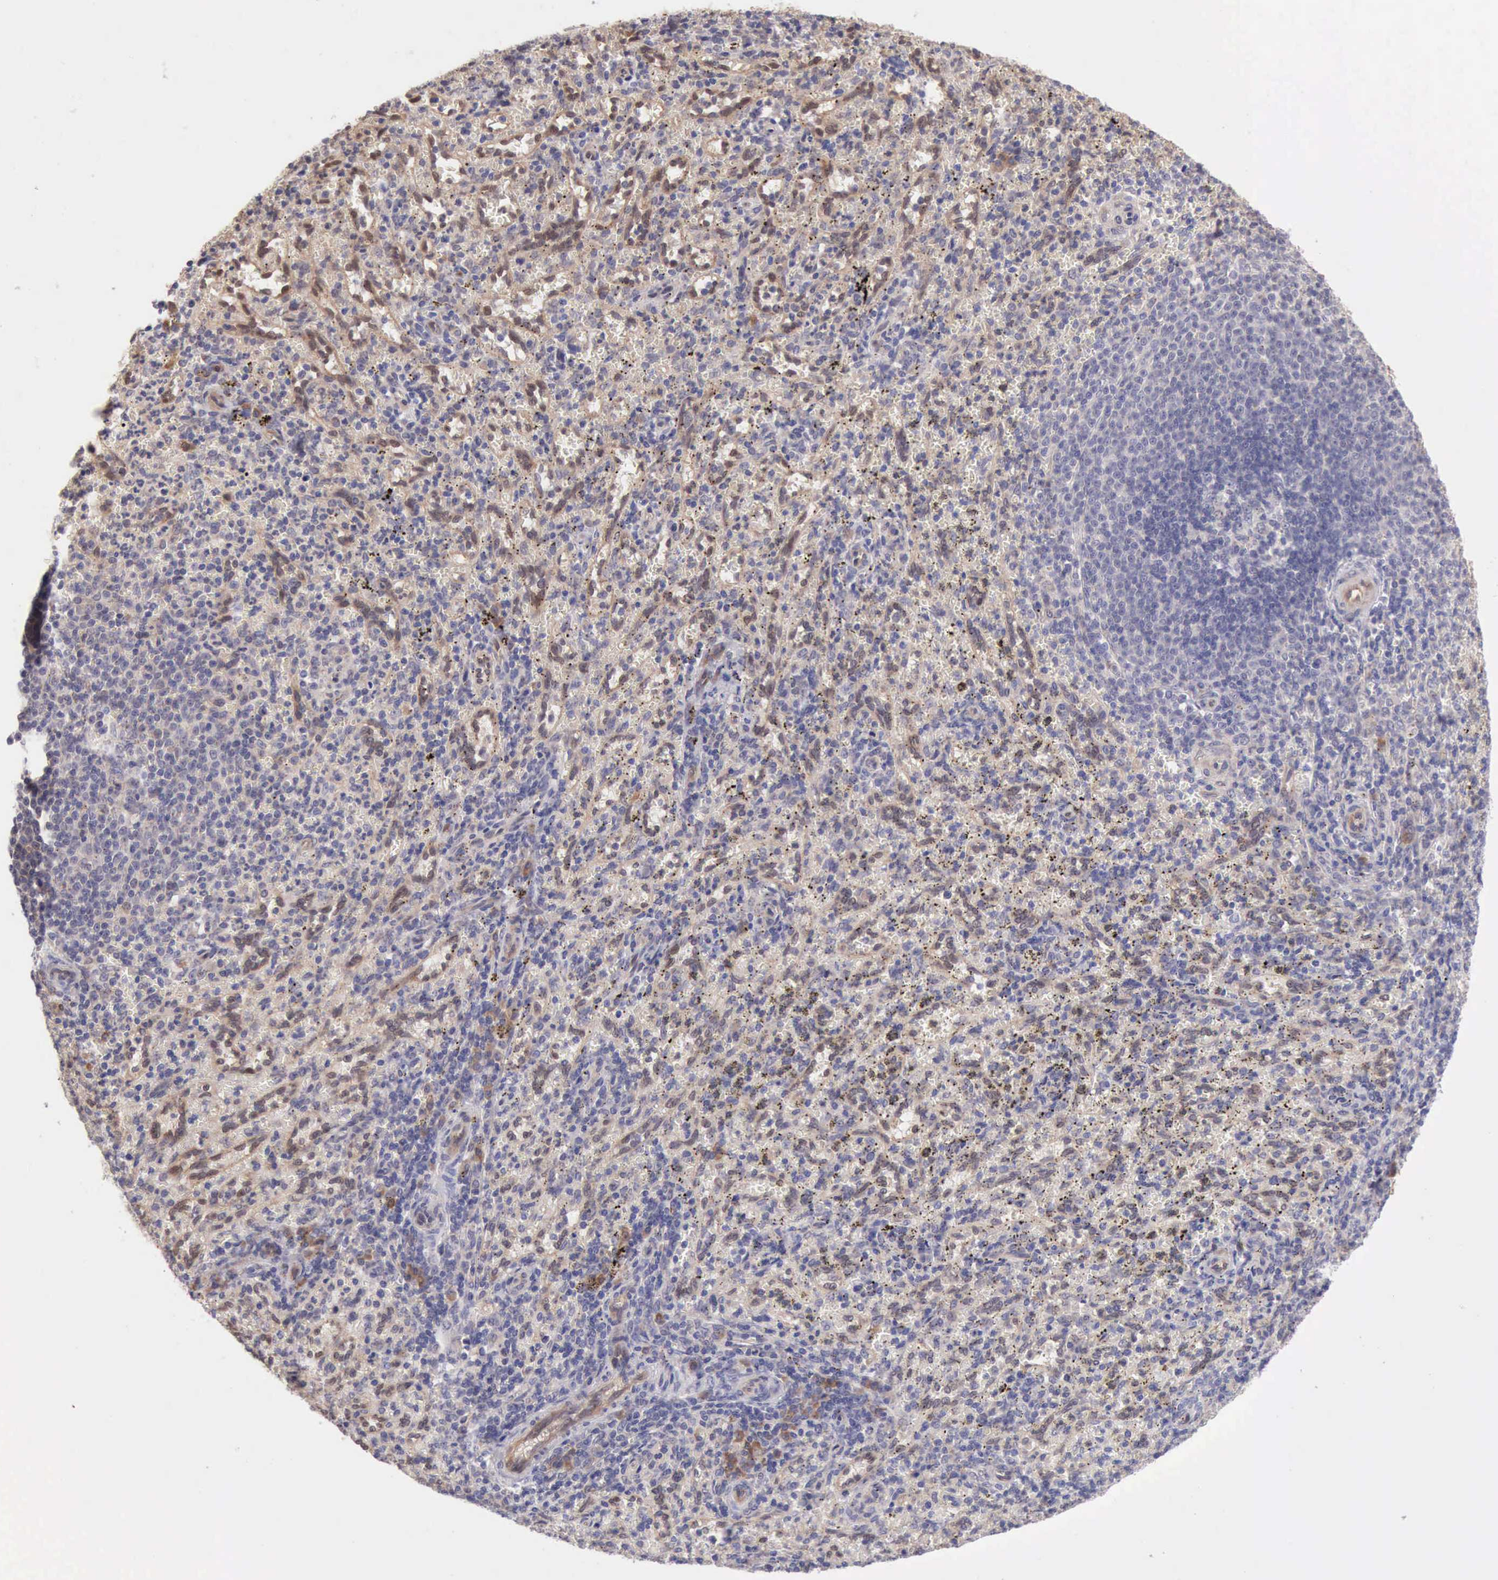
{"staining": {"intensity": "weak", "quantity": "25%-75%", "location": "cytoplasmic/membranous"}, "tissue": "spleen", "cell_type": "Cells in red pulp", "image_type": "normal", "snomed": [{"axis": "morphology", "description": "Normal tissue, NOS"}, {"axis": "topography", "description": "Spleen"}], "caption": "Immunohistochemistry (IHC) image of normal spleen: spleen stained using immunohistochemistry (IHC) exhibits low levels of weak protein expression localized specifically in the cytoplasmic/membranous of cells in red pulp, appearing as a cytoplasmic/membranous brown color.", "gene": "DNAJB7", "patient": {"sex": "female", "age": 10}}